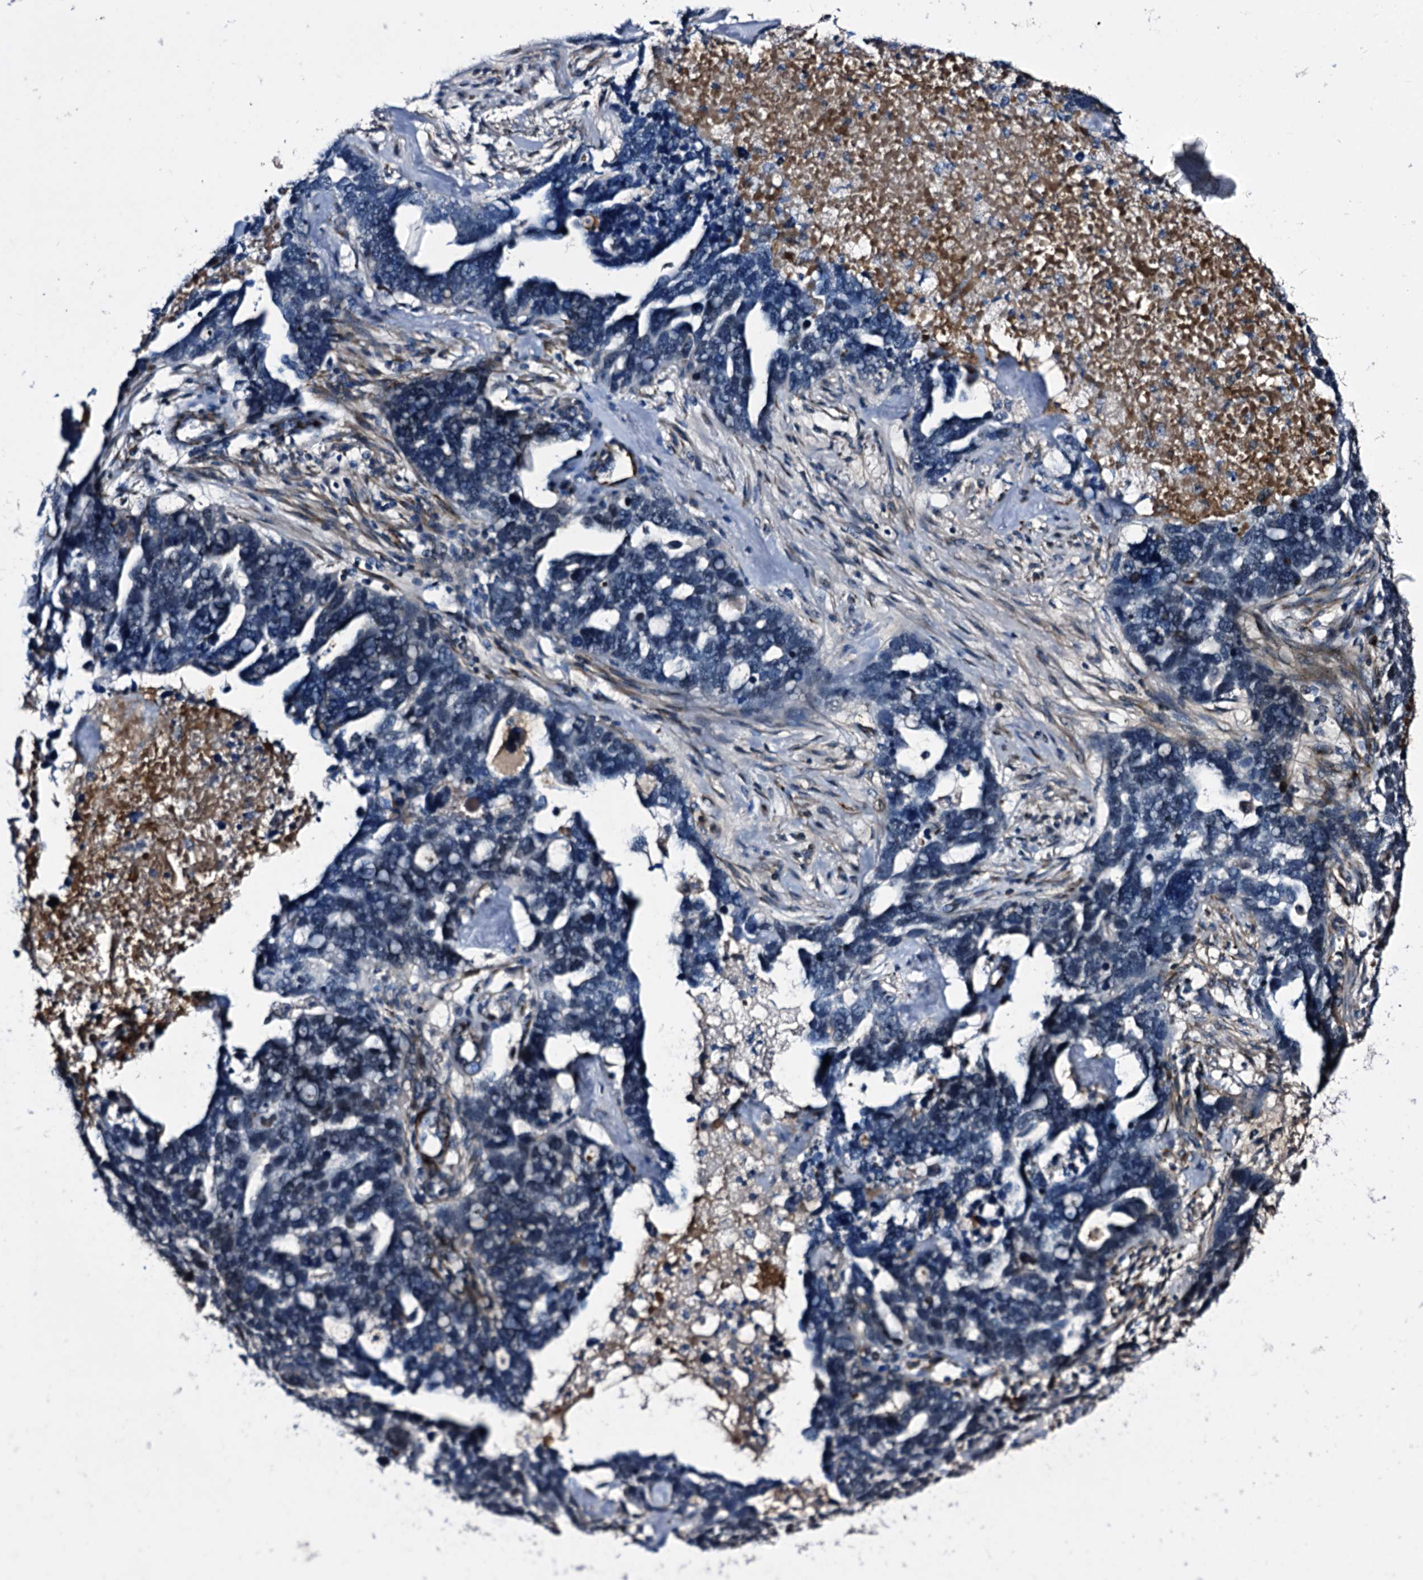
{"staining": {"intensity": "negative", "quantity": "none", "location": "none"}, "tissue": "ovarian cancer", "cell_type": "Tumor cells", "image_type": "cancer", "snomed": [{"axis": "morphology", "description": "Cystadenocarcinoma, serous, NOS"}, {"axis": "topography", "description": "Ovary"}], "caption": "An immunohistochemistry photomicrograph of ovarian serous cystadenocarcinoma is shown. There is no staining in tumor cells of ovarian serous cystadenocarcinoma. Nuclei are stained in blue.", "gene": "EMG1", "patient": {"sex": "female", "age": 54}}